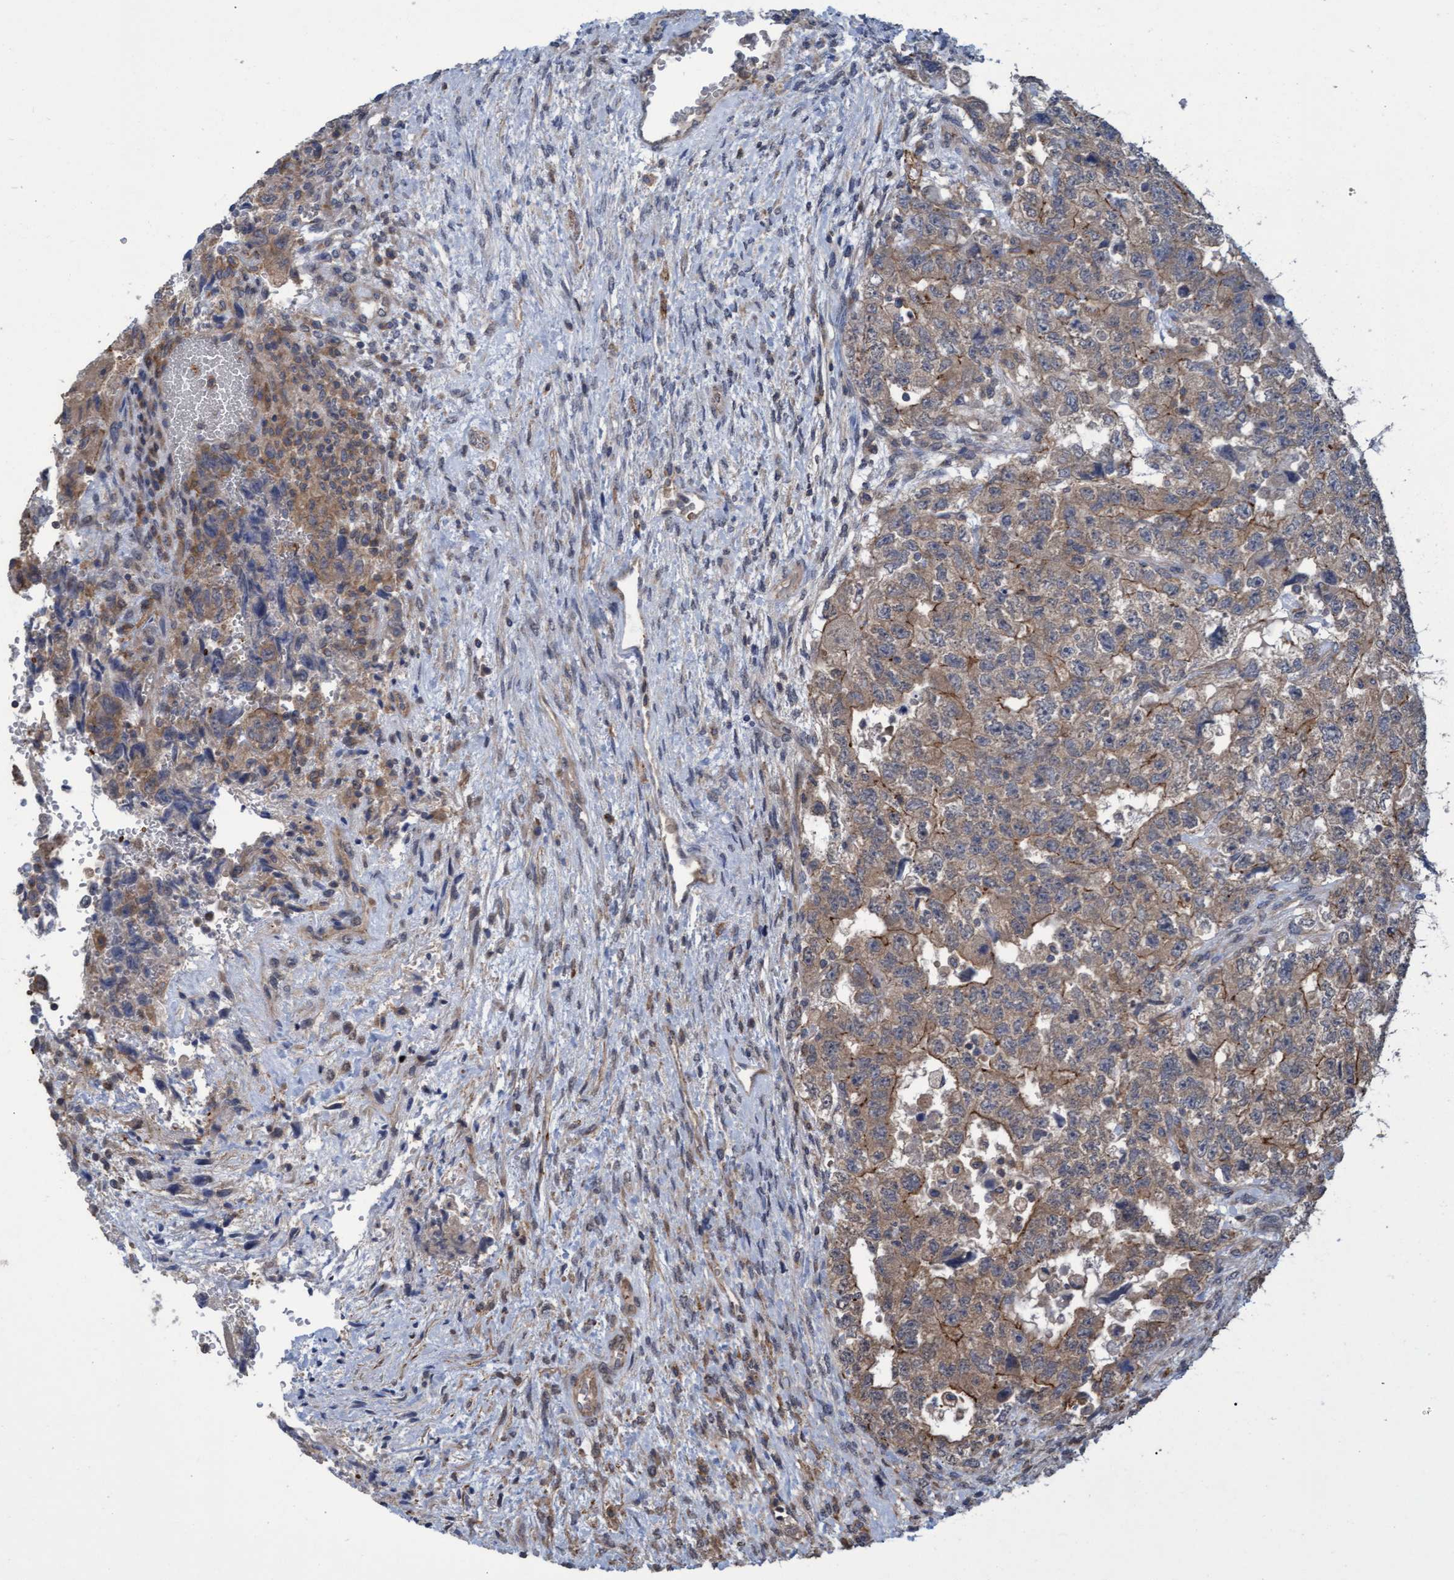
{"staining": {"intensity": "weak", "quantity": ">75%", "location": "cytoplasmic/membranous"}, "tissue": "testis cancer", "cell_type": "Tumor cells", "image_type": "cancer", "snomed": [{"axis": "morphology", "description": "Carcinoma, Embryonal, NOS"}, {"axis": "topography", "description": "Testis"}], "caption": "Immunohistochemical staining of embryonal carcinoma (testis) displays low levels of weak cytoplasmic/membranous staining in about >75% of tumor cells.", "gene": "NAA15", "patient": {"sex": "male", "age": 36}}